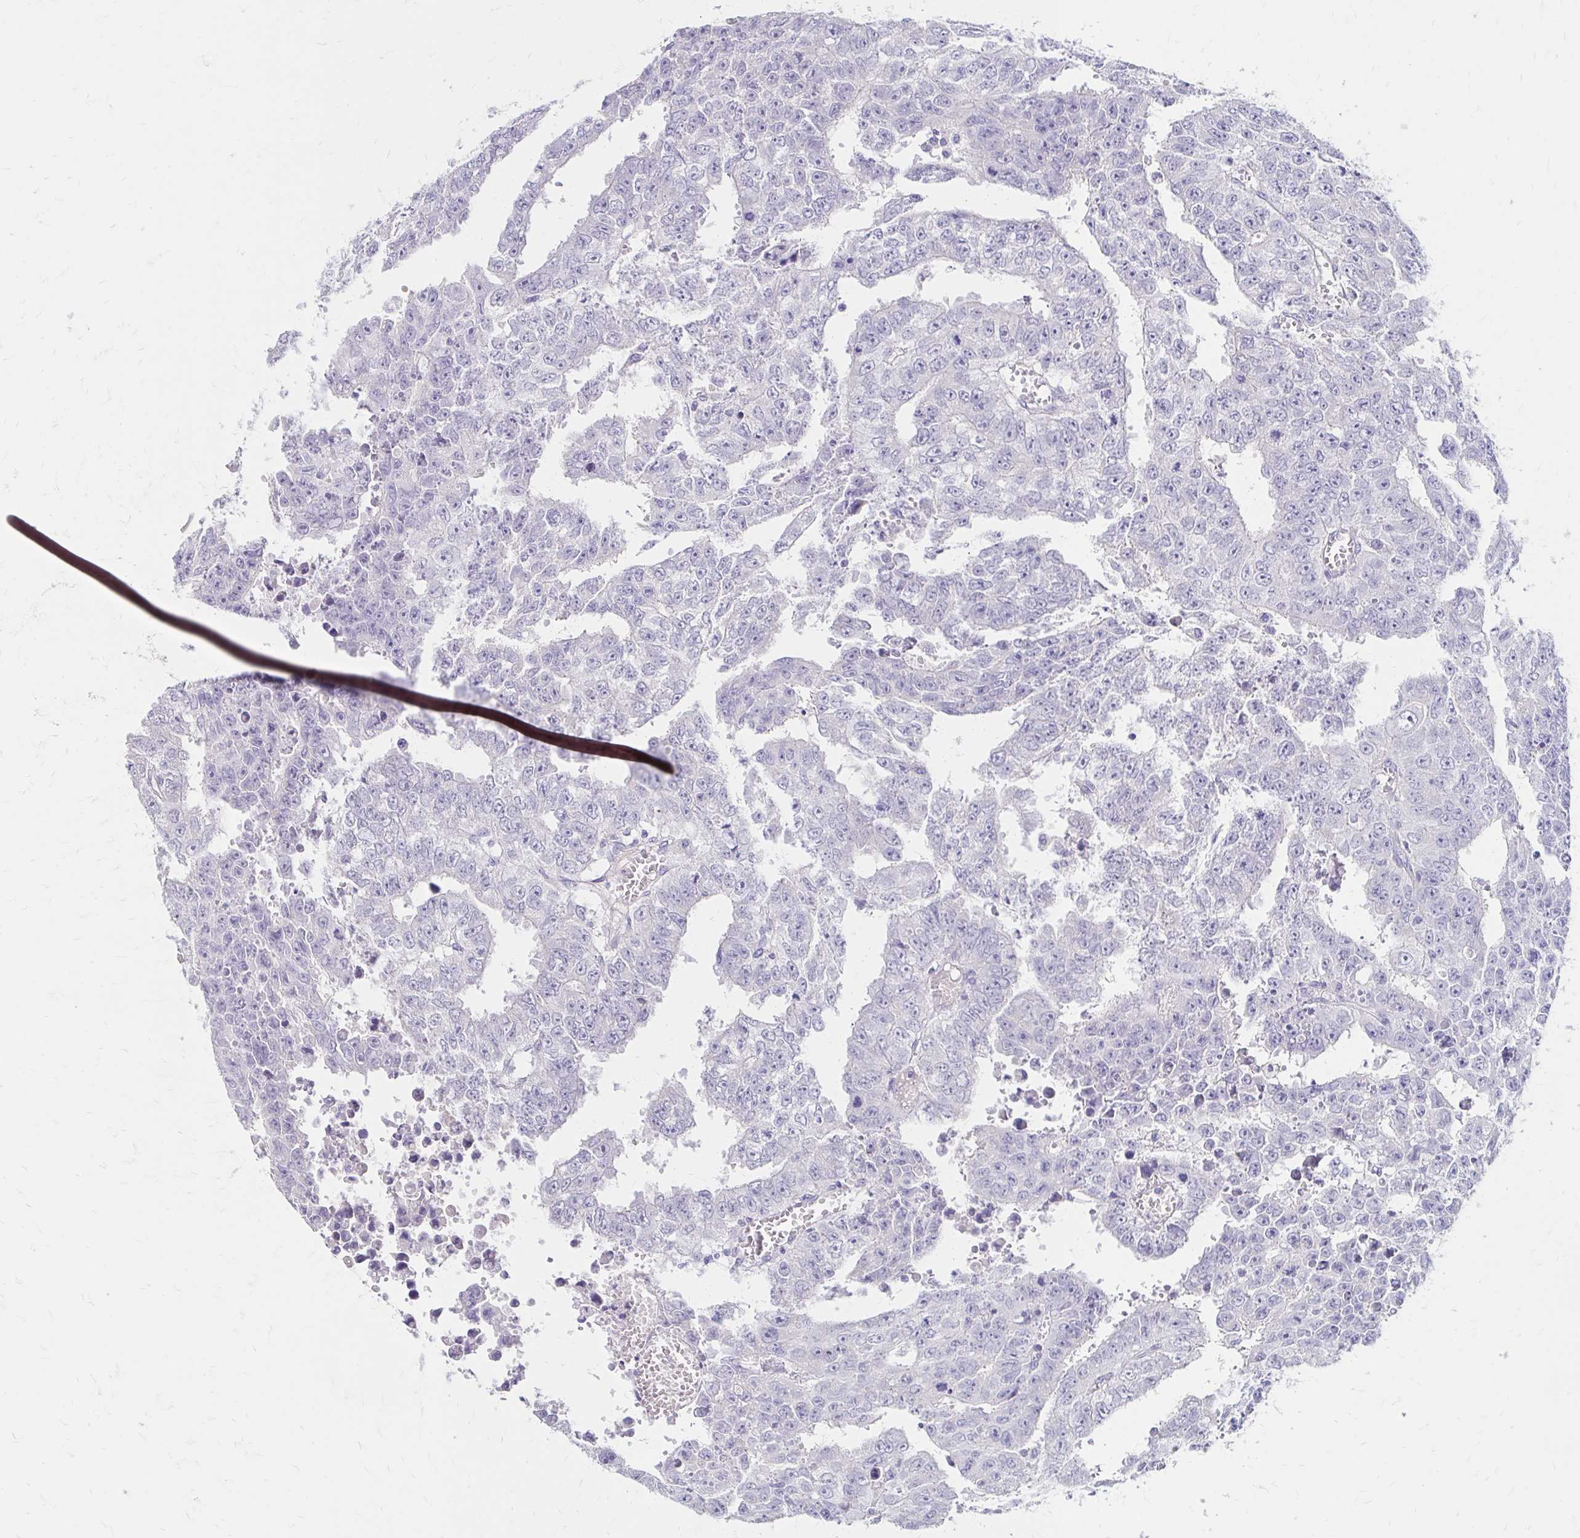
{"staining": {"intensity": "negative", "quantity": "none", "location": "none"}, "tissue": "testis cancer", "cell_type": "Tumor cells", "image_type": "cancer", "snomed": [{"axis": "morphology", "description": "Carcinoma, Embryonal, NOS"}, {"axis": "morphology", "description": "Teratoma, malignant, NOS"}, {"axis": "topography", "description": "Testis"}], "caption": "The photomicrograph demonstrates no staining of tumor cells in testis embryonal carcinoma. (DAB immunohistochemistry with hematoxylin counter stain).", "gene": "AZGP1", "patient": {"sex": "male", "age": 24}}